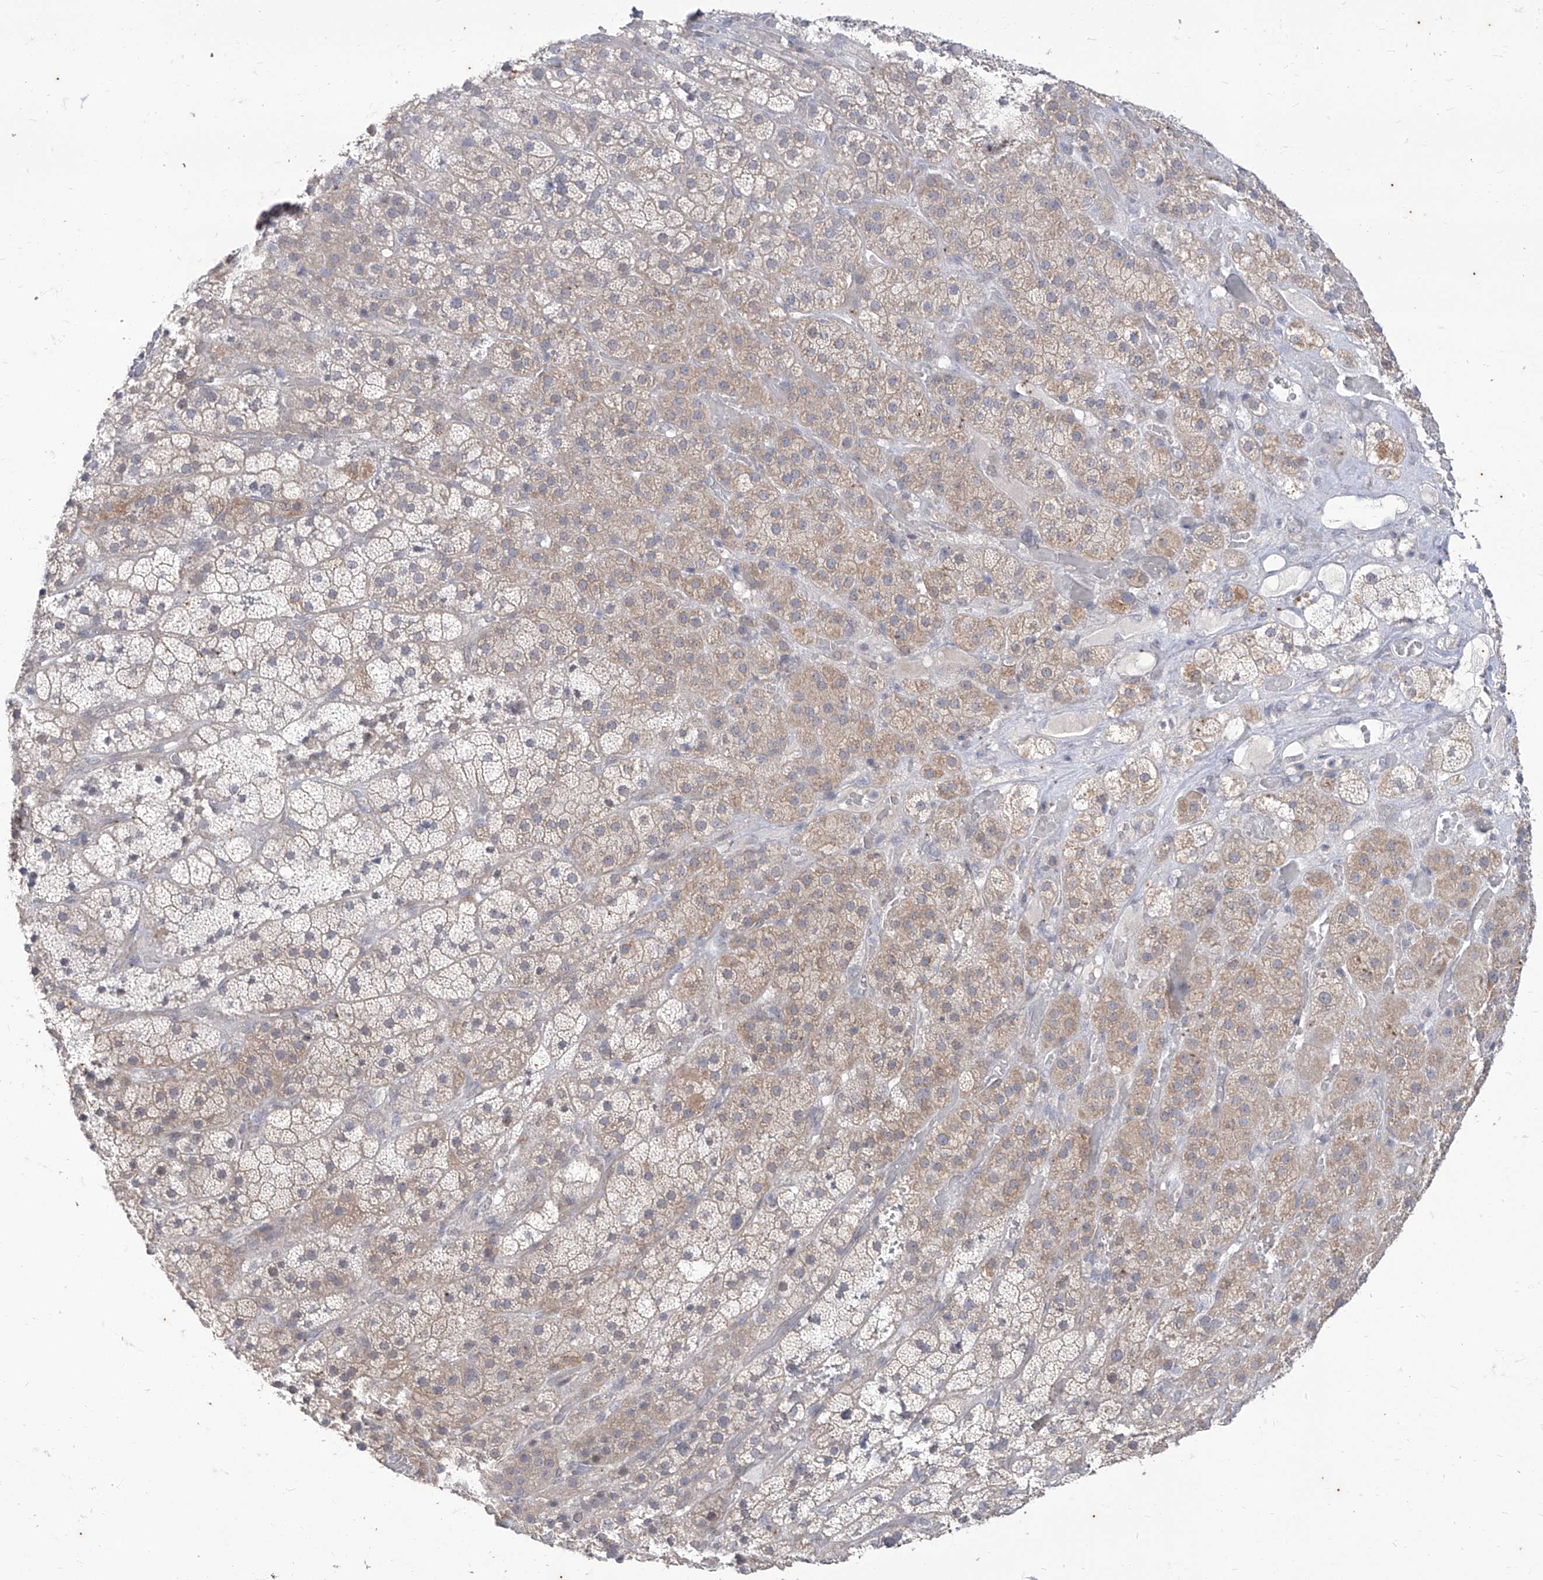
{"staining": {"intensity": "weak", "quantity": ">75%", "location": "cytoplasmic/membranous"}, "tissue": "adrenal gland", "cell_type": "Glandular cells", "image_type": "normal", "snomed": [{"axis": "morphology", "description": "Normal tissue, NOS"}, {"axis": "topography", "description": "Adrenal gland"}], "caption": "Brown immunohistochemical staining in normal adrenal gland shows weak cytoplasmic/membranous staining in about >75% of glandular cells. Using DAB (3,3'-diaminobenzidine) (brown) and hematoxylin (blue) stains, captured at high magnification using brightfield microscopy.", "gene": "PHF20L1", "patient": {"sex": "male", "age": 57}}